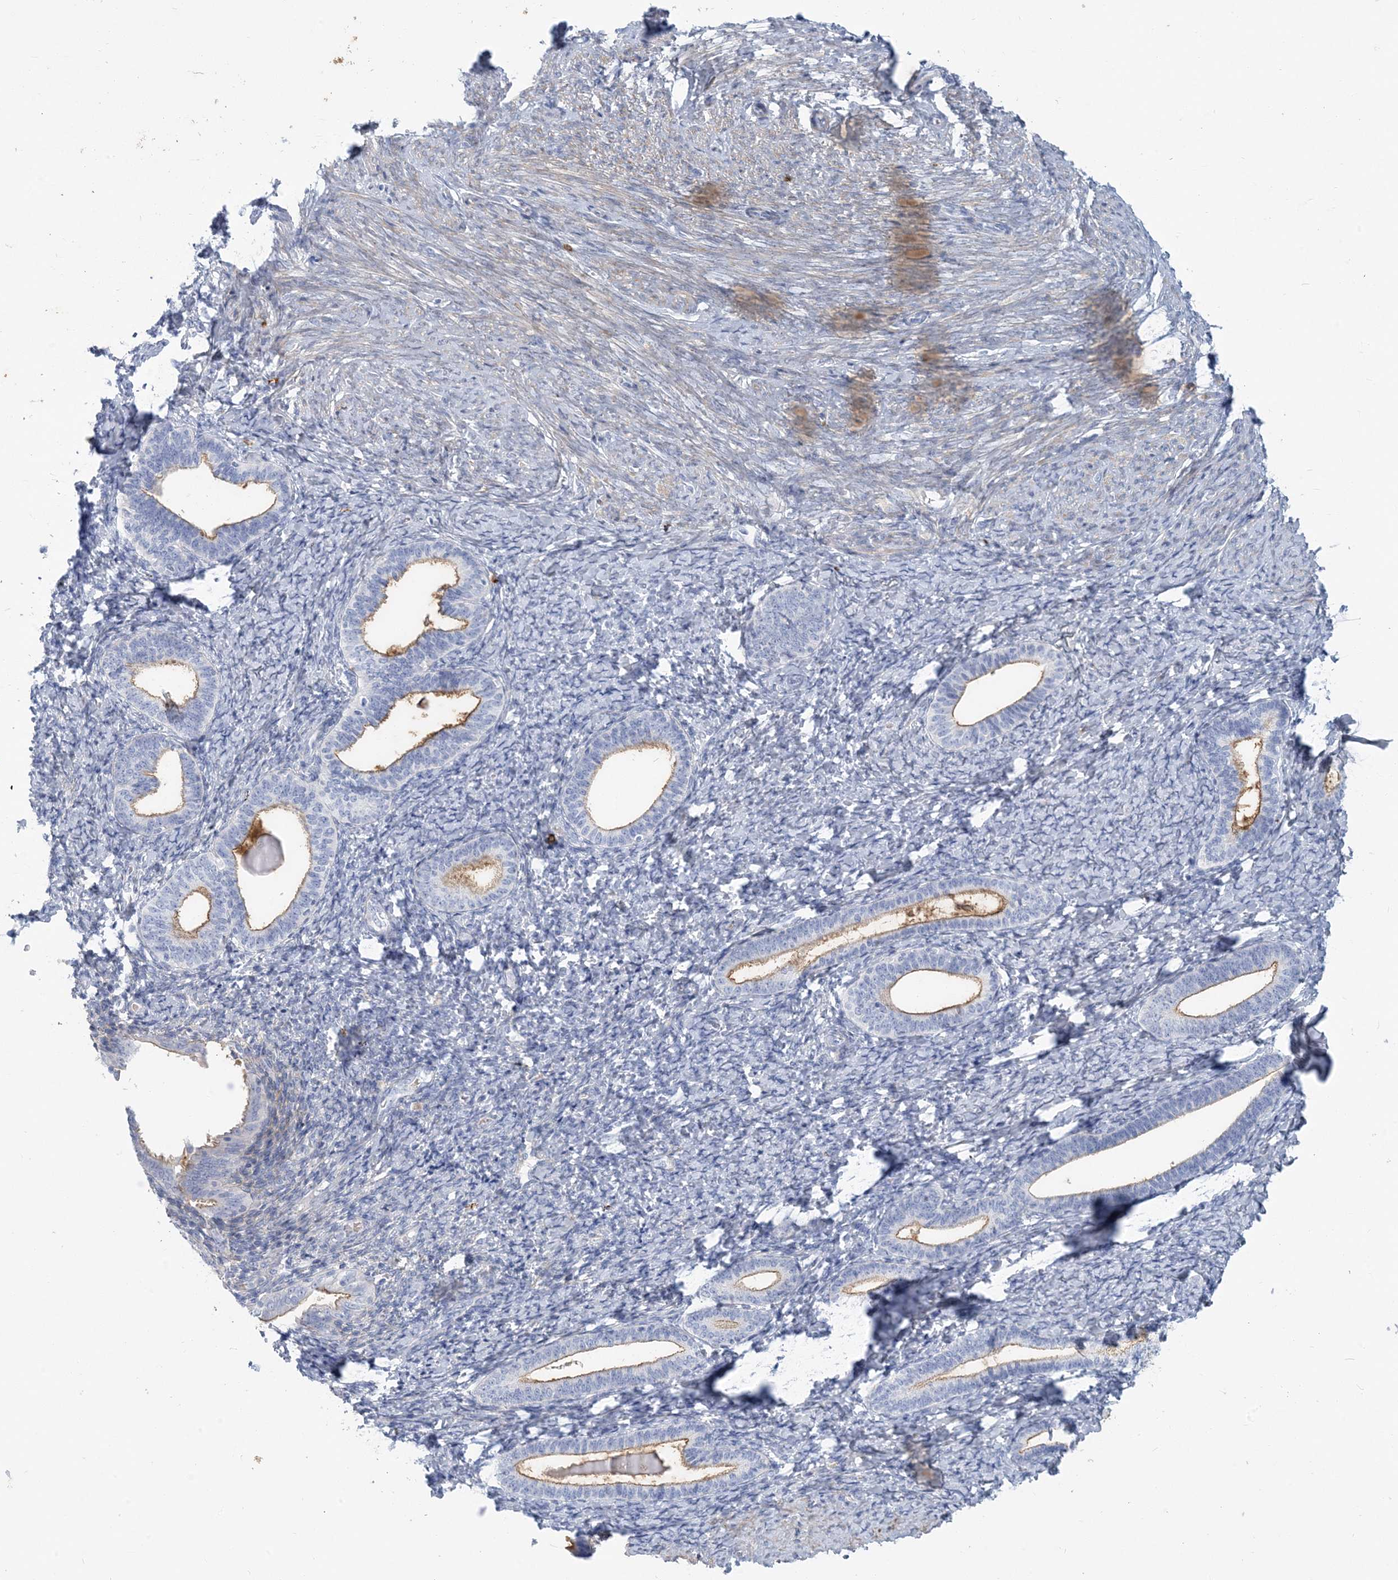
{"staining": {"intensity": "negative", "quantity": "none", "location": "none"}, "tissue": "endometrium", "cell_type": "Cells in endometrial stroma", "image_type": "normal", "snomed": [{"axis": "morphology", "description": "Normal tissue, NOS"}, {"axis": "topography", "description": "Endometrium"}], "caption": "Cells in endometrial stroma are negative for protein expression in unremarkable human endometrium.", "gene": "MOXD1", "patient": {"sex": "female", "age": 72}}